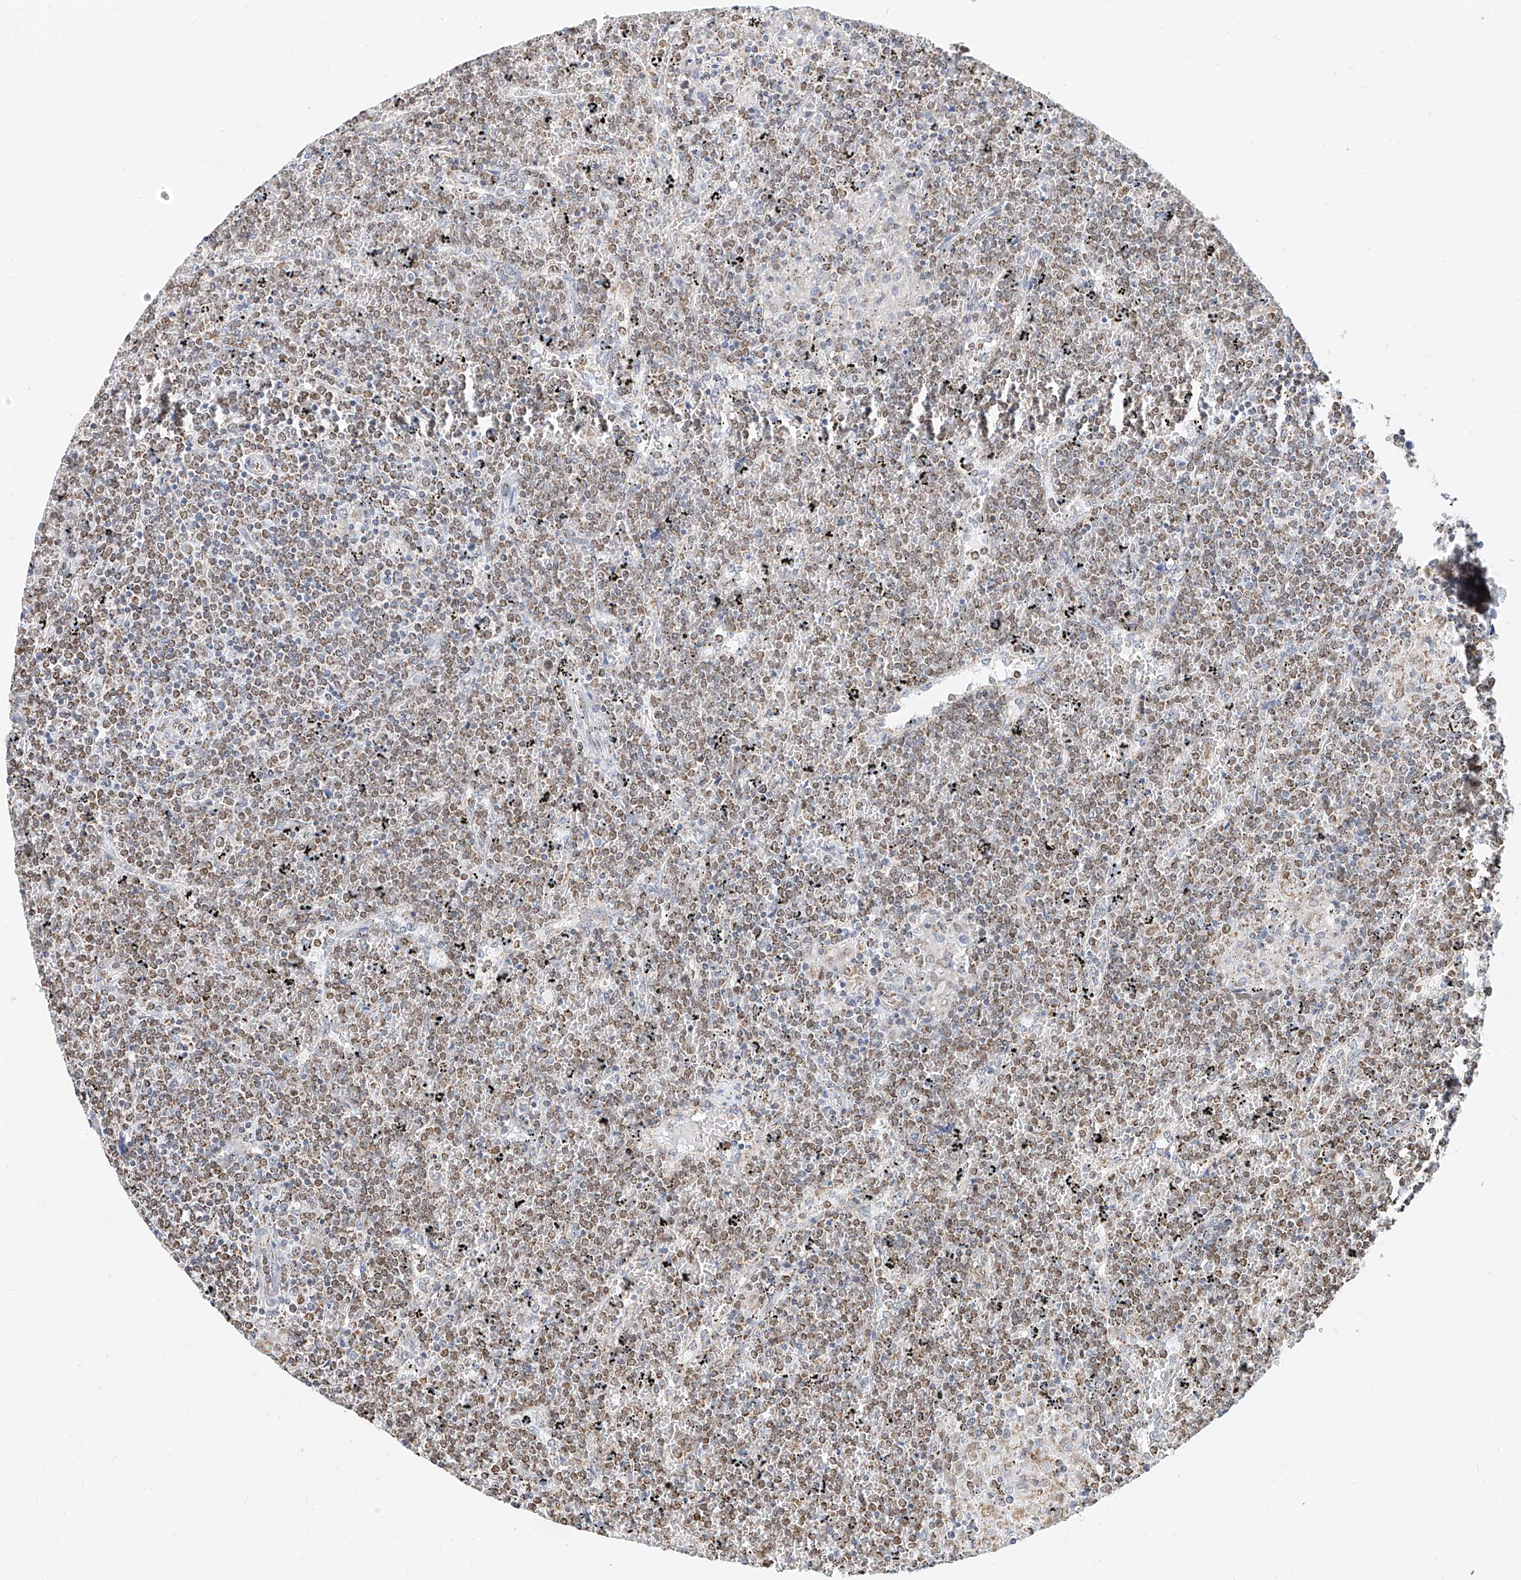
{"staining": {"intensity": "weak", "quantity": ">75%", "location": "cytoplasmic/membranous"}, "tissue": "lymphoma", "cell_type": "Tumor cells", "image_type": "cancer", "snomed": [{"axis": "morphology", "description": "Malignant lymphoma, non-Hodgkin's type, Low grade"}, {"axis": "topography", "description": "Spleen"}], "caption": "Immunohistochemistry histopathology image of lymphoma stained for a protein (brown), which reveals low levels of weak cytoplasmic/membranous expression in about >75% of tumor cells.", "gene": "NALCN", "patient": {"sex": "female", "age": 19}}